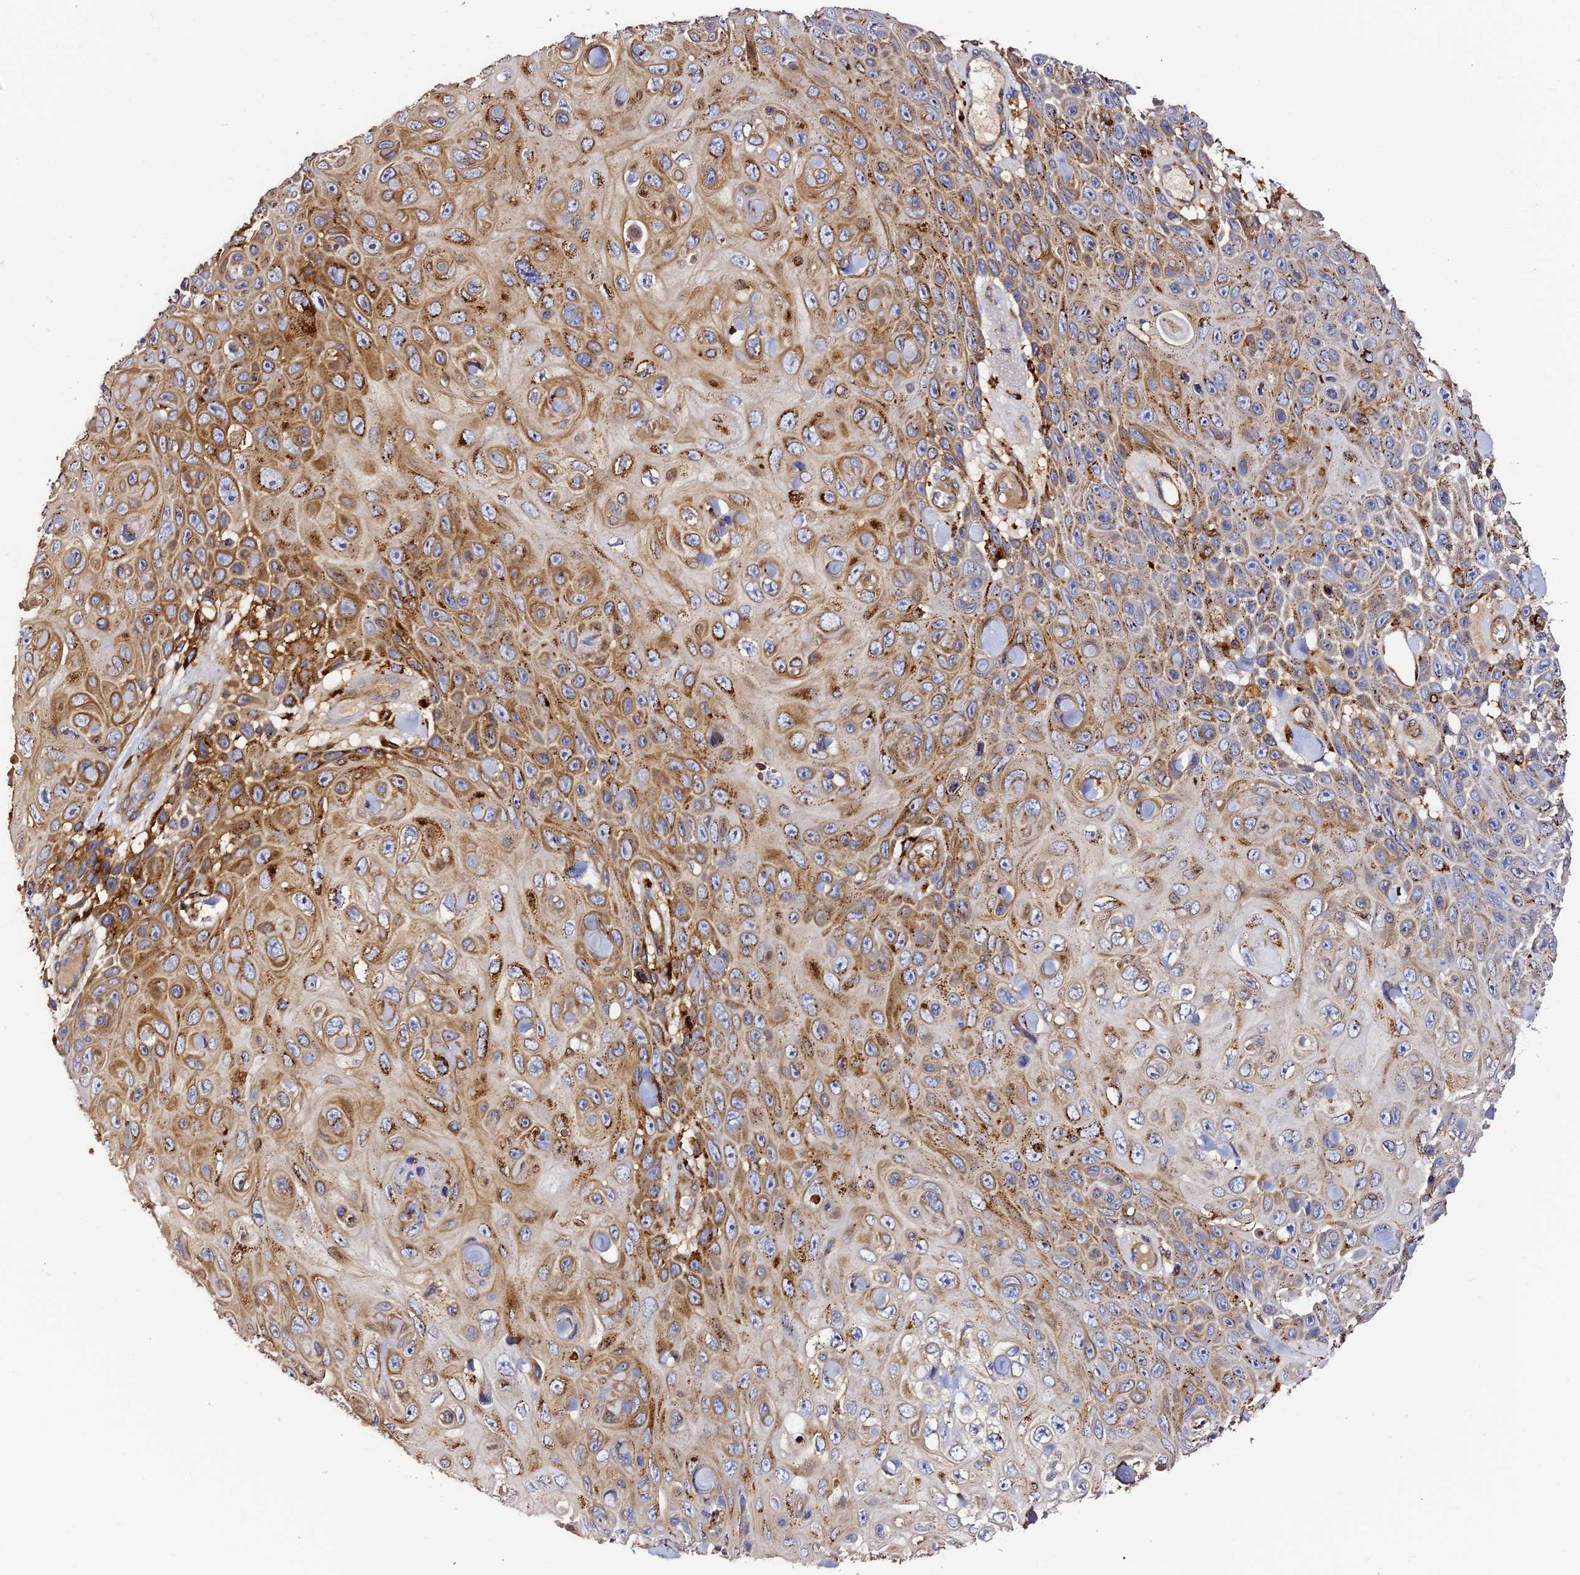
{"staining": {"intensity": "moderate", "quantity": ">75%", "location": "cytoplasmic/membranous"}, "tissue": "skin cancer", "cell_type": "Tumor cells", "image_type": "cancer", "snomed": [{"axis": "morphology", "description": "Squamous cell carcinoma, NOS"}, {"axis": "topography", "description": "Skin"}], "caption": "Protein staining of skin squamous cell carcinoma tissue exhibits moderate cytoplasmic/membranous expression in approximately >75% of tumor cells. Ihc stains the protein in brown and the nuclei are stained blue.", "gene": "TRPV2", "patient": {"sex": "male", "age": 82}}